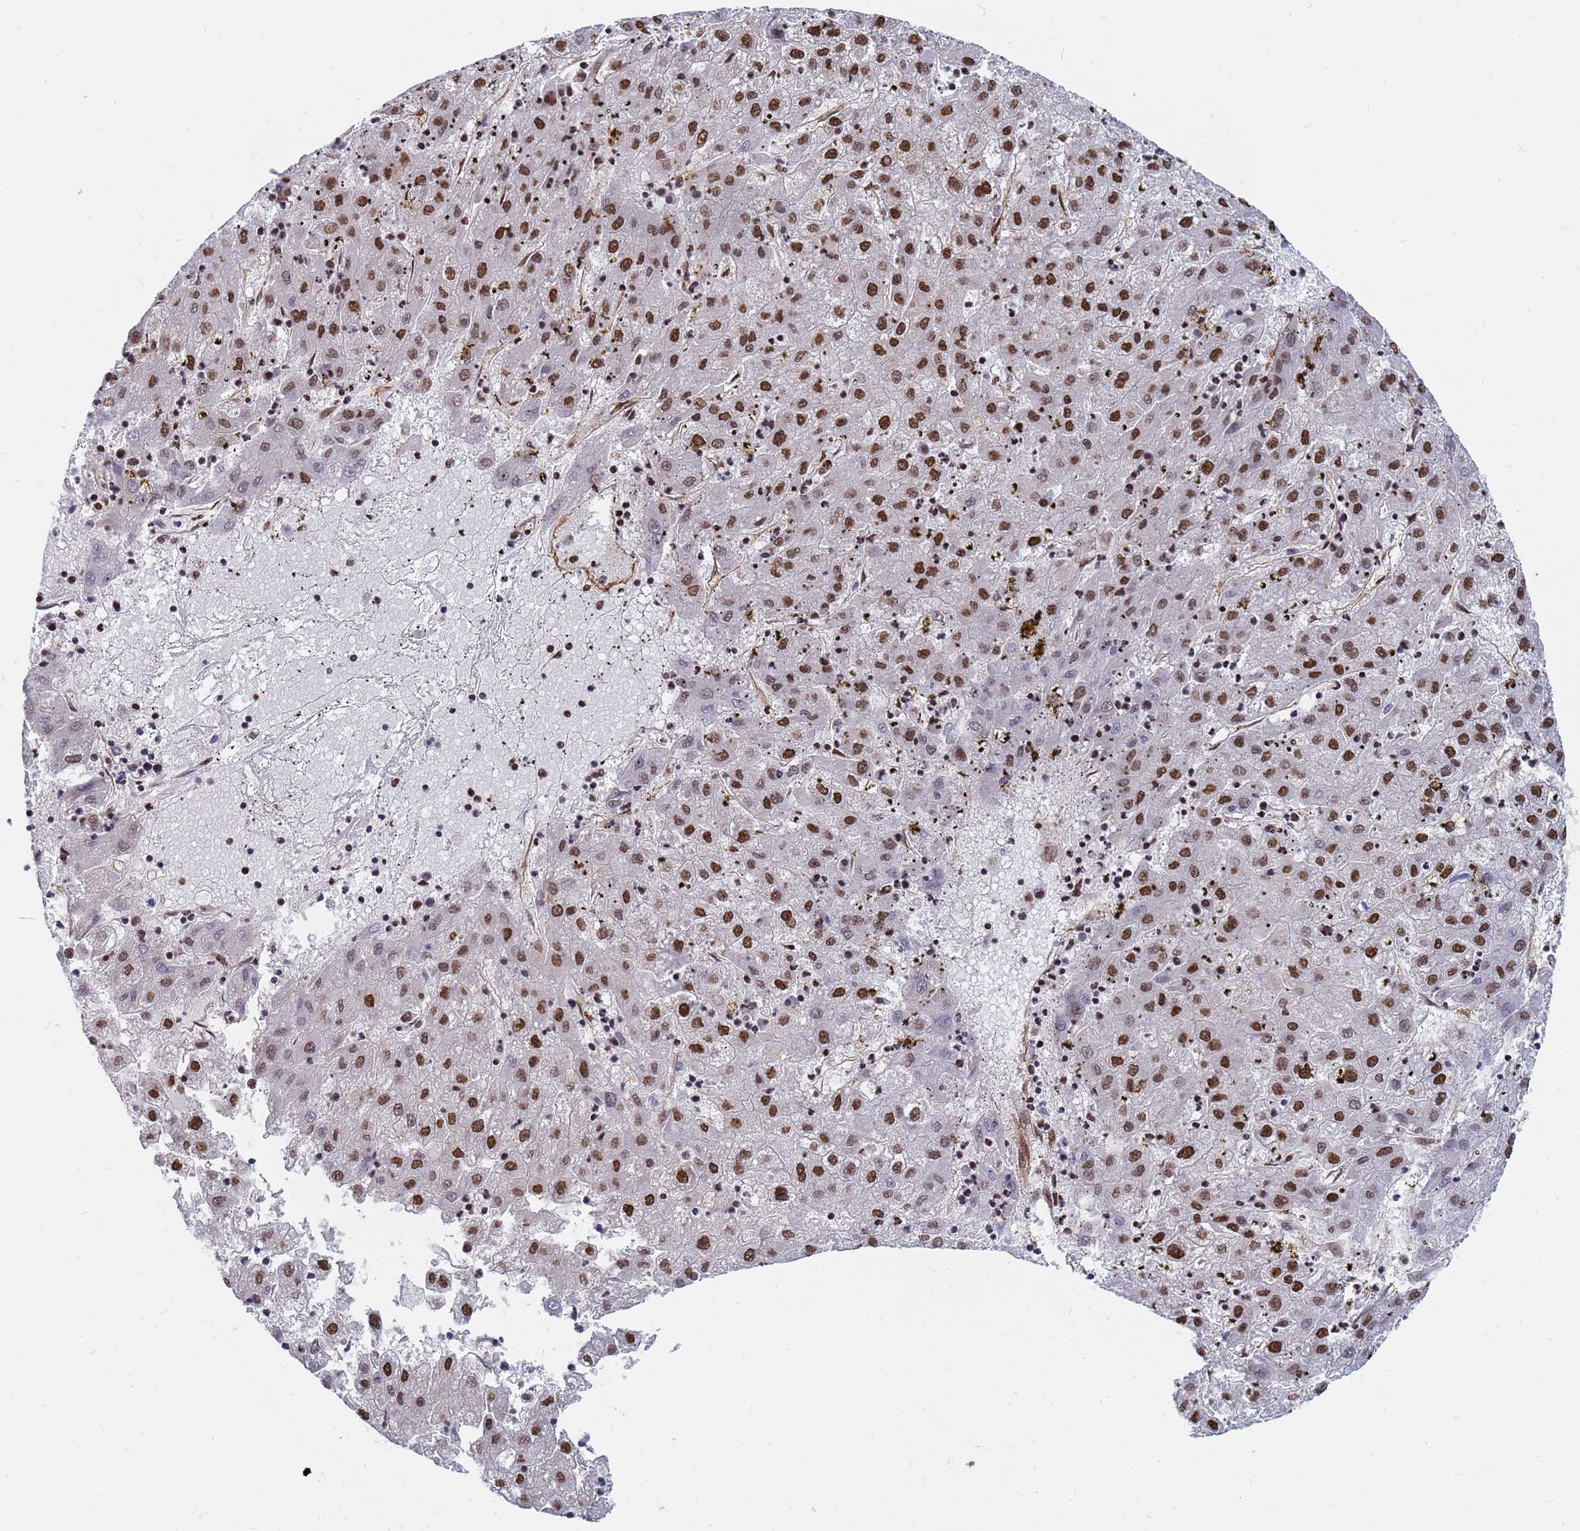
{"staining": {"intensity": "moderate", "quantity": ">75%", "location": "nuclear"}, "tissue": "liver cancer", "cell_type": "Tumor cells", "image_type": "cancer", "snomed": [{"axis": "morphology", "description": "Carcinoma, Hepatocellular, NOS"}, {"axis": "topography", "description": "Liver"}], "caption": "Moderate nuclear expression for a protein is appreciated in approximately >75% of tumor cells of liver hepatocellular carcinoma using immunohistochemistry (IHC).", "gene": "RAVER2", "patient": {"sex": "male", "age": 72}}